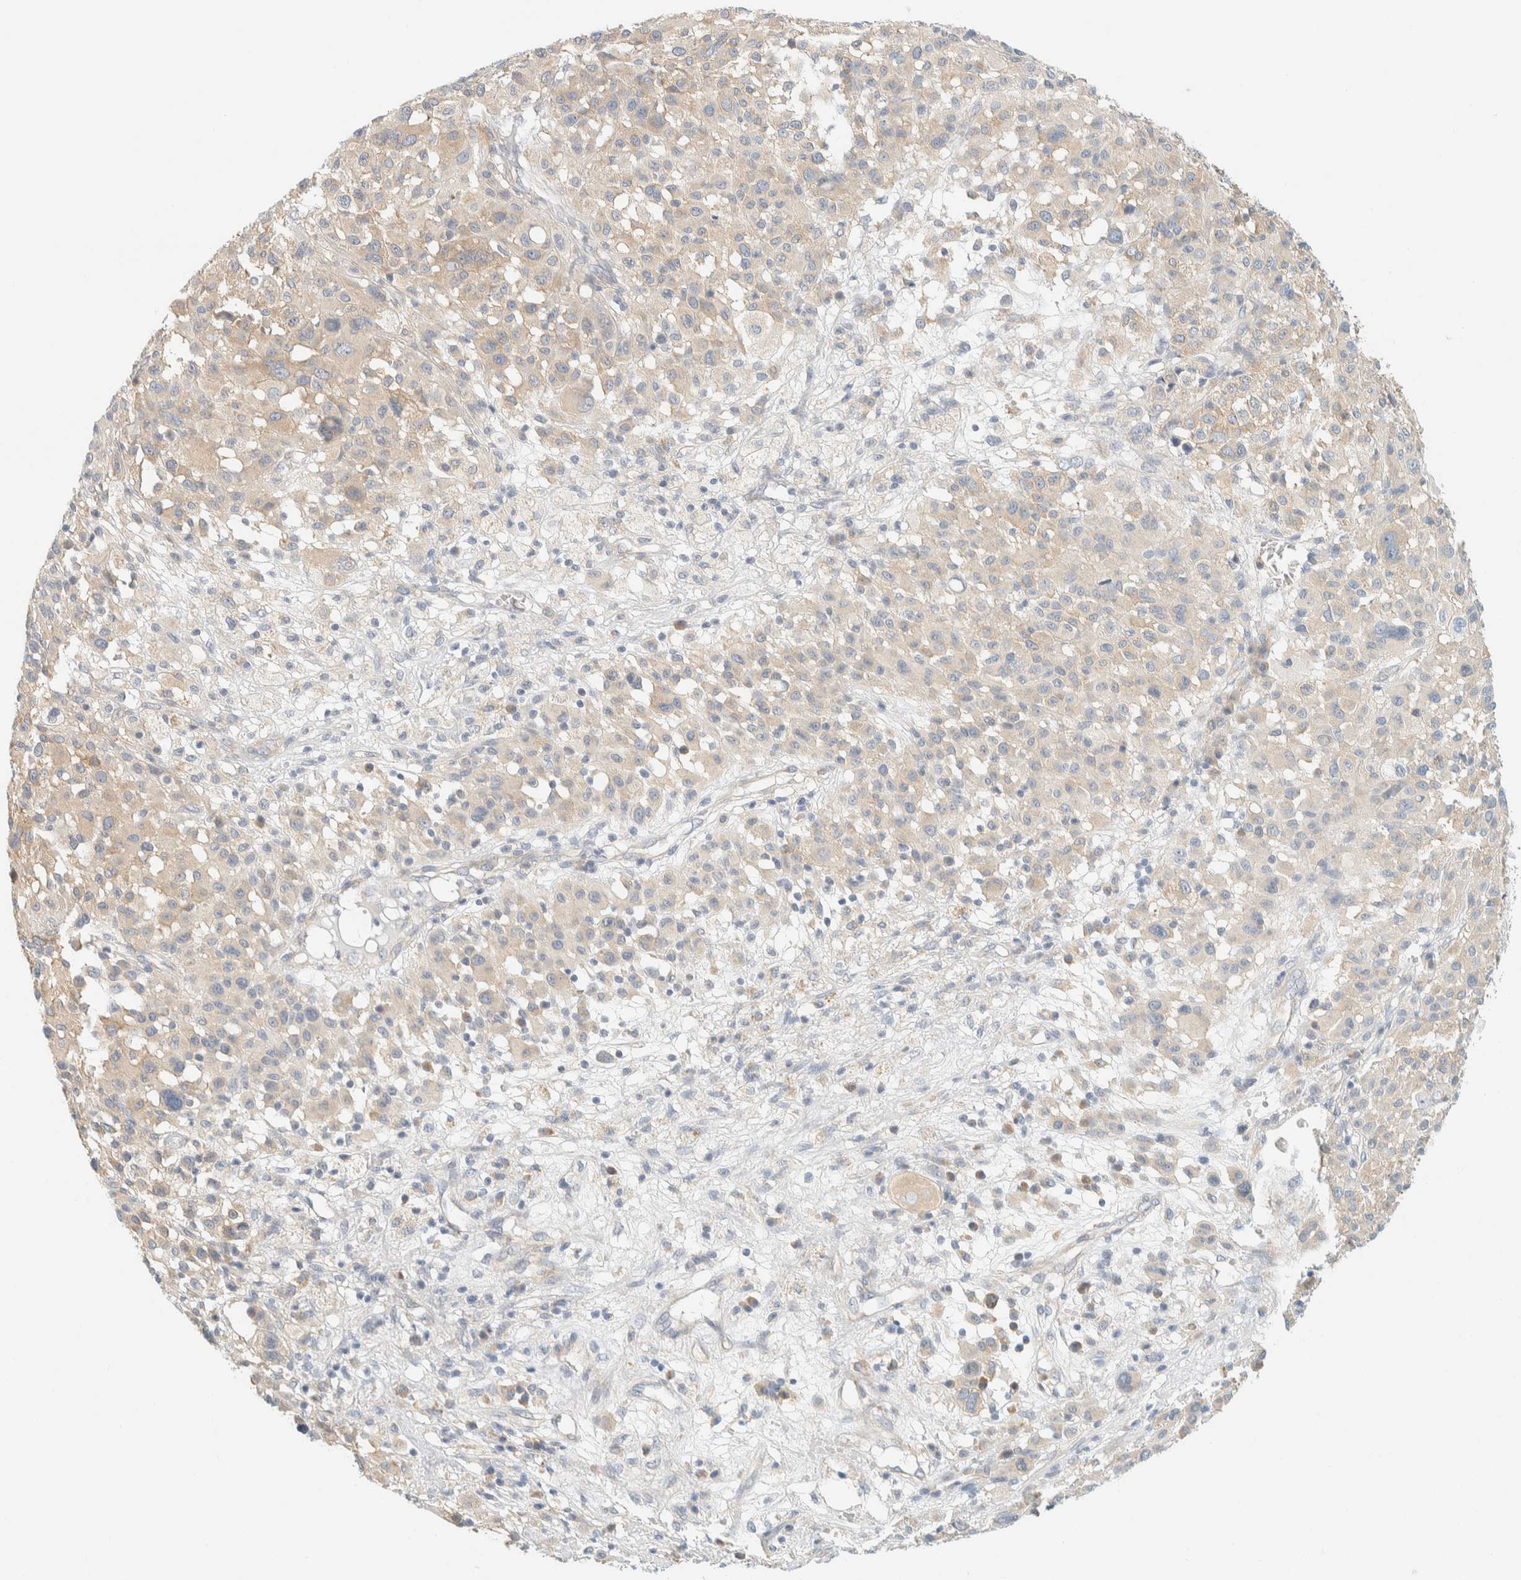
{"staining": {"intensity": "weak", "quantity": "<25%", "location": "cytoplasmic/membranous"}, "tissue": "melanoma", "cell_type": "Tumor cells", "image_type": "cancer", "snomed": [{"axis": "morphology", "description": "Malignant melanoma, Metastatic site"}, {"axis": "topography", "description": "Skin"}], "caption": "Immunohistochemistry micrograph of malignant melanoma (metastatic site) stained for a protein (brown), which displays no expression in tumor cells.", "gene": "PTGES3L-AARSD1", "patient": {"sex": "female", "age": 74}}